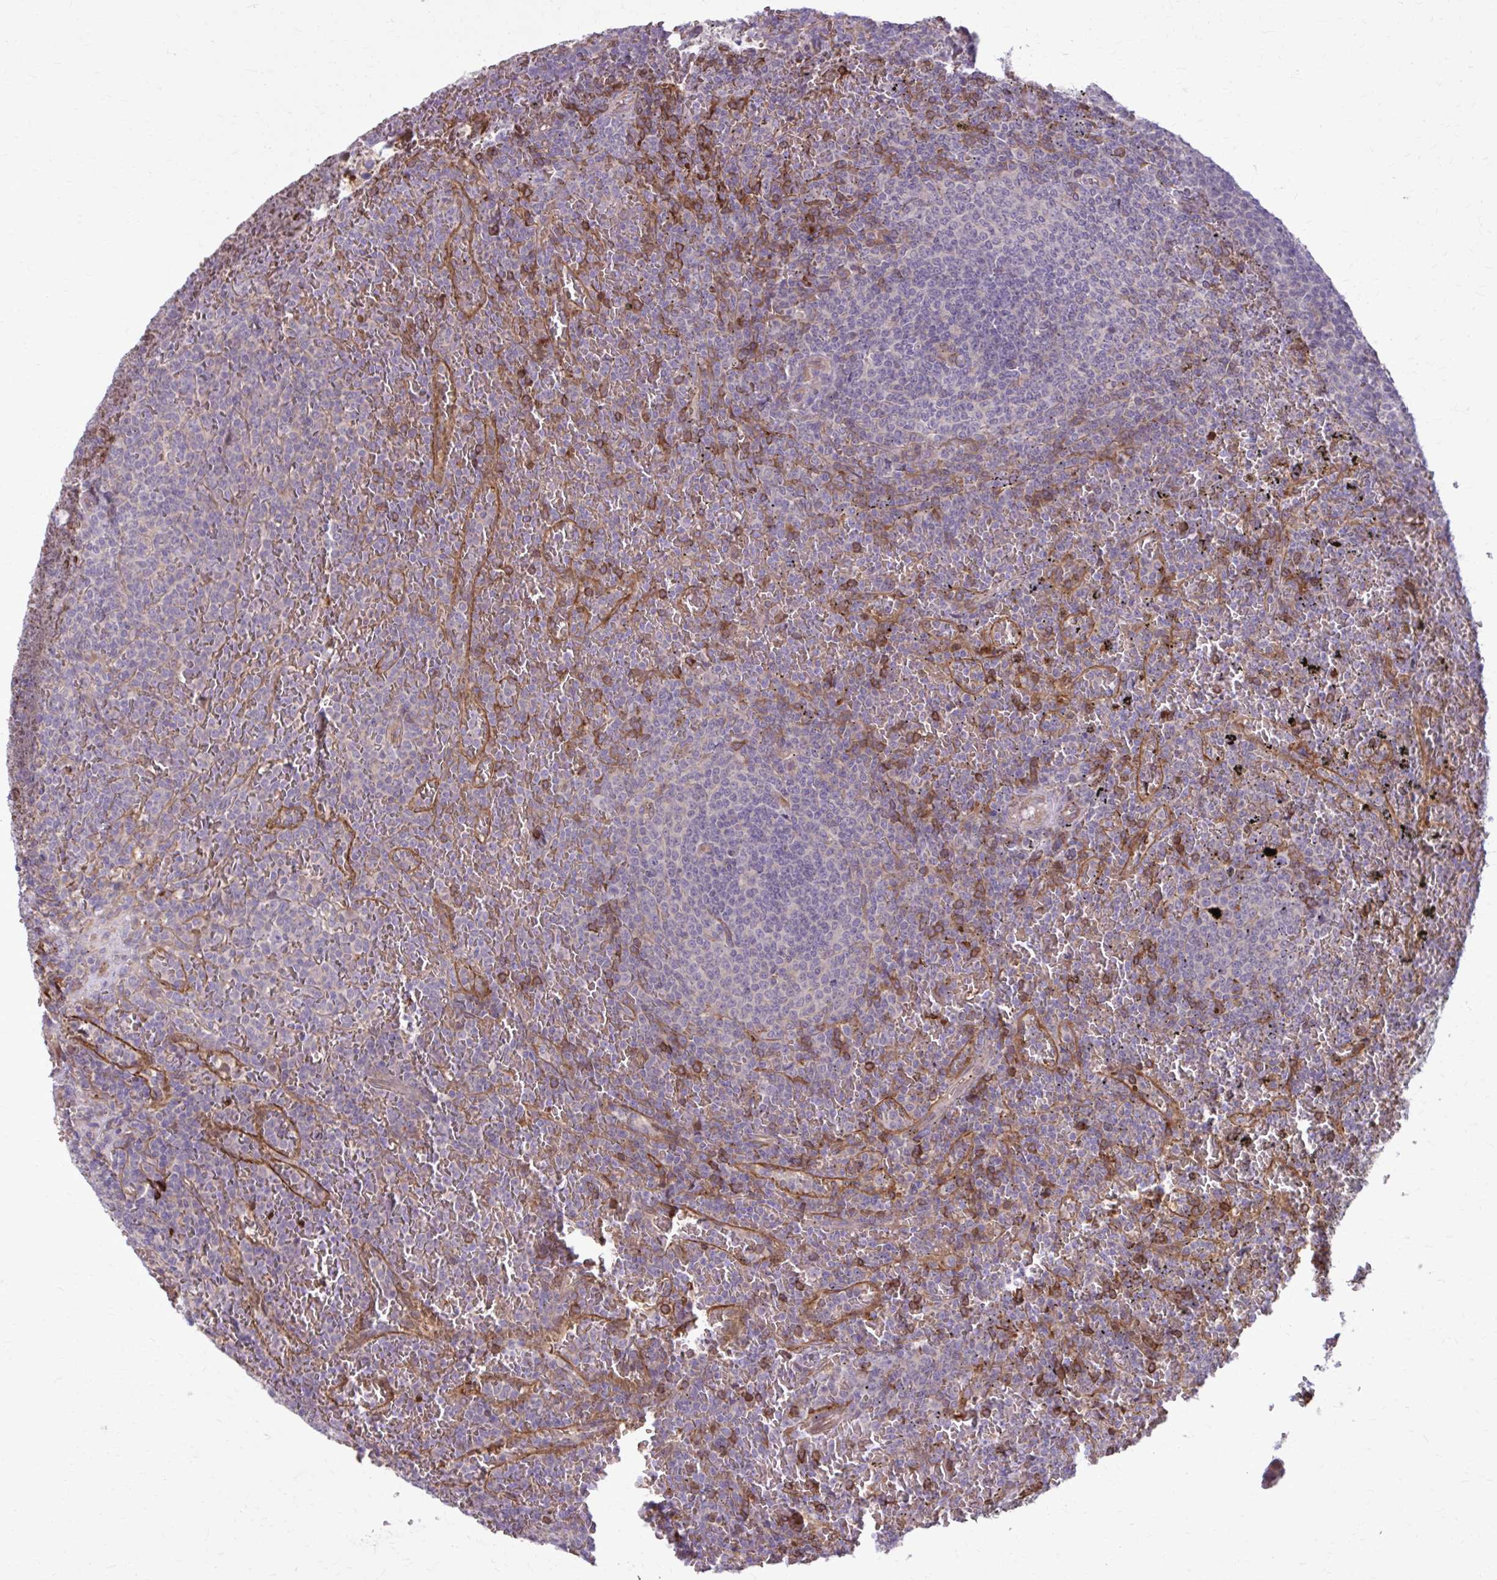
{"staining": {"intensity": "negative", "quantity": "none", "location": "none"}, "tissue": "lymphoma", "cell_type": "Tumor cells", "image_type": "cancer", "snomed": [{"axis": "morphology", "description": "Malignant lymphoma, non-Hodgkin's type, Low grade"}, {"axis": "topography", "description": "Spleen"}], "caption": "Lymphoma was stained to show a protein in brown. There is no significant positivity in tumor cells.", "gene": "SNF8", "patient": {"sex": "female", "age": 77}}